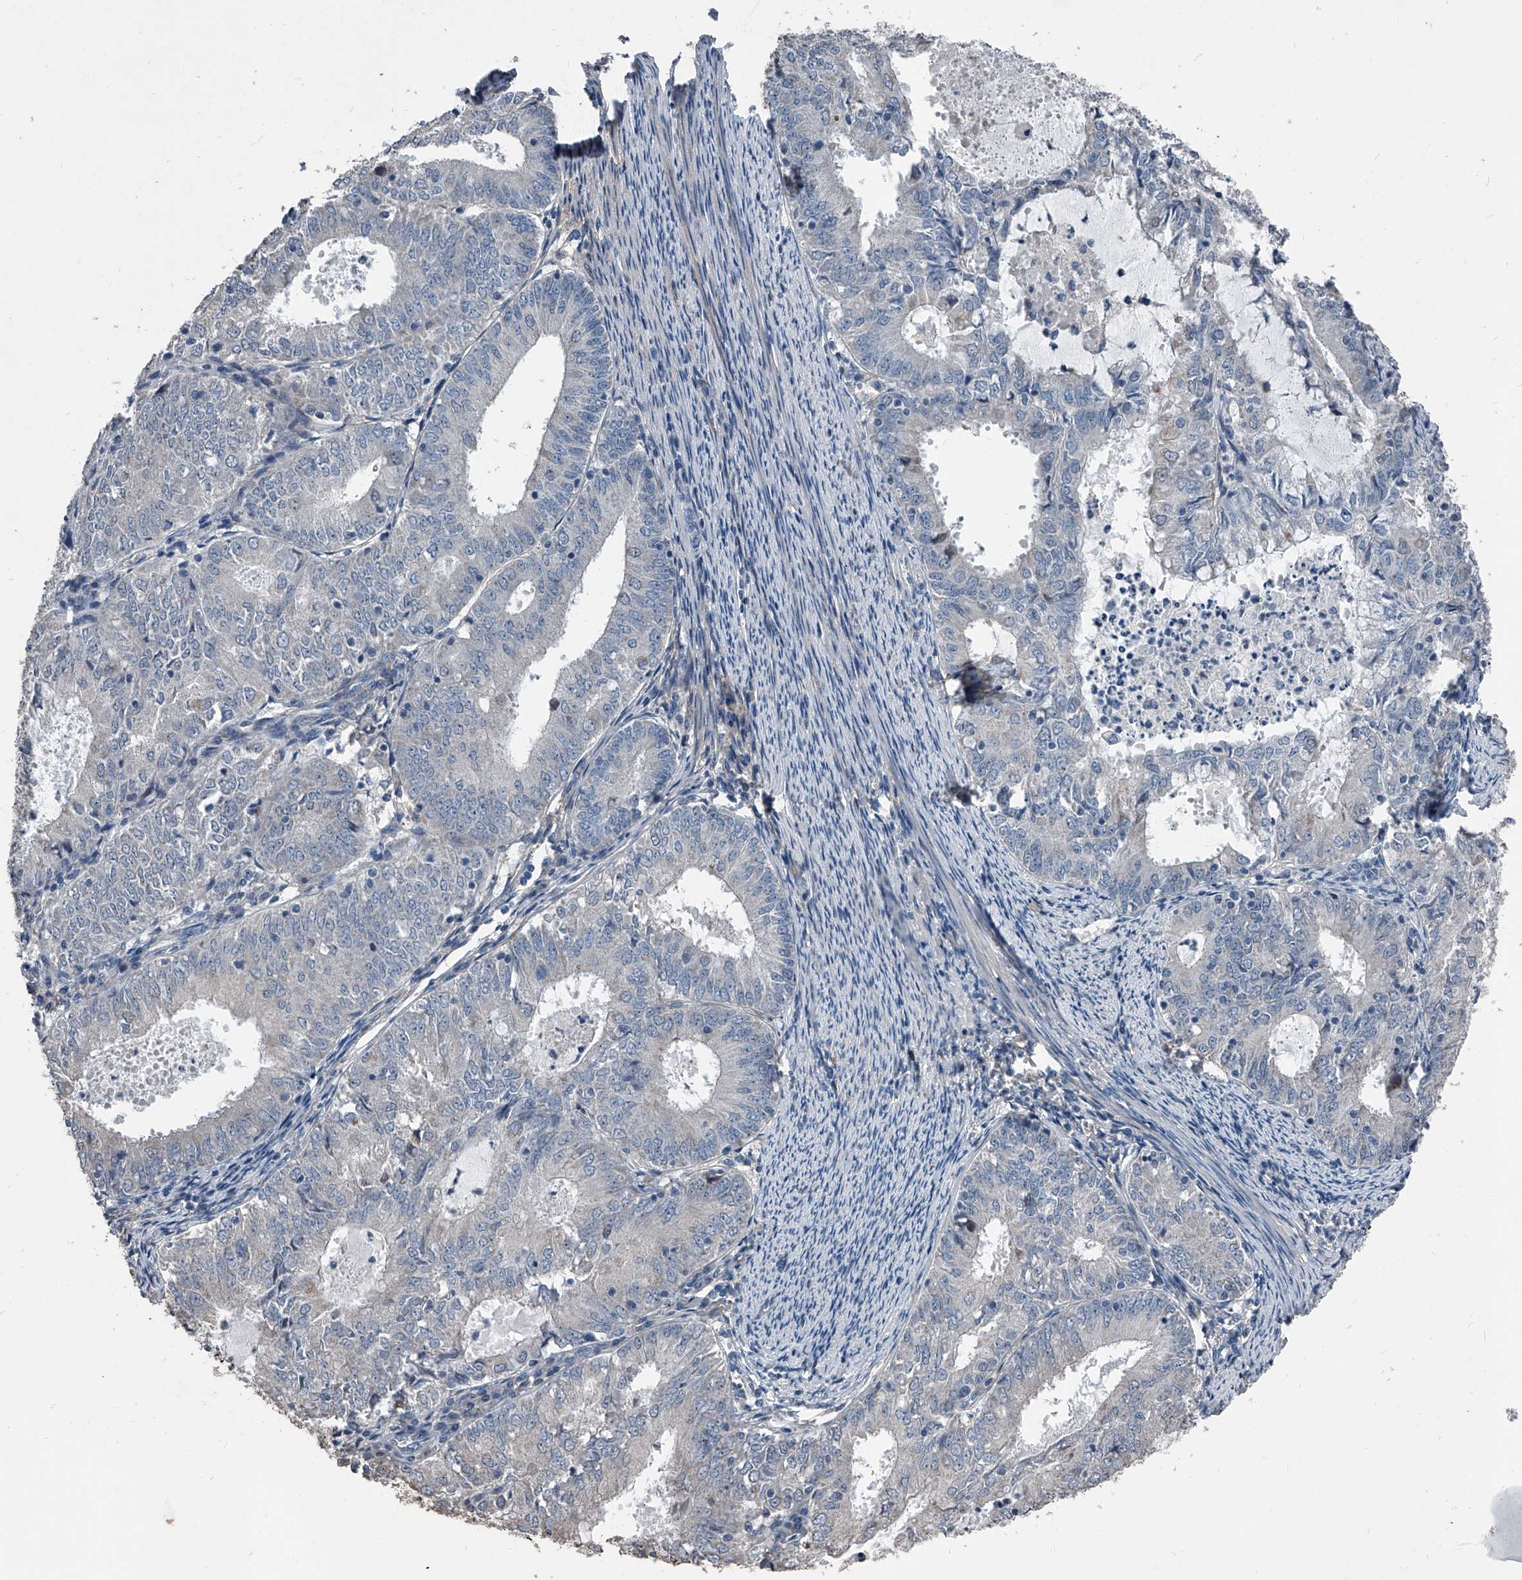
{"staining": {"intensity": "negative", "quantity": "none", "location": "none"}, "tissue": "endometrial cancer", "cell_type": "Tumor cells", "image_type": "cancer", "snomed": [{"axis": "morphology", "description": "Adenocarcinoma, NOS"}, {"axis": "topography", "description": "Endometrium"}], "caption": "This image is of endometrial adenocarcinoma stained with immunohistochemistry (IHC) to label a protein in brown with the nuclei are counter-stained blue. There is no staining in tumor cells. (Brightfield microscopy of DAB (3,3'-diaminobenzidine) immunohistochemistry (IHC) at high magnification).", "gene": "PHACTR1", "patient": {"sex": "female", "age": 57}}